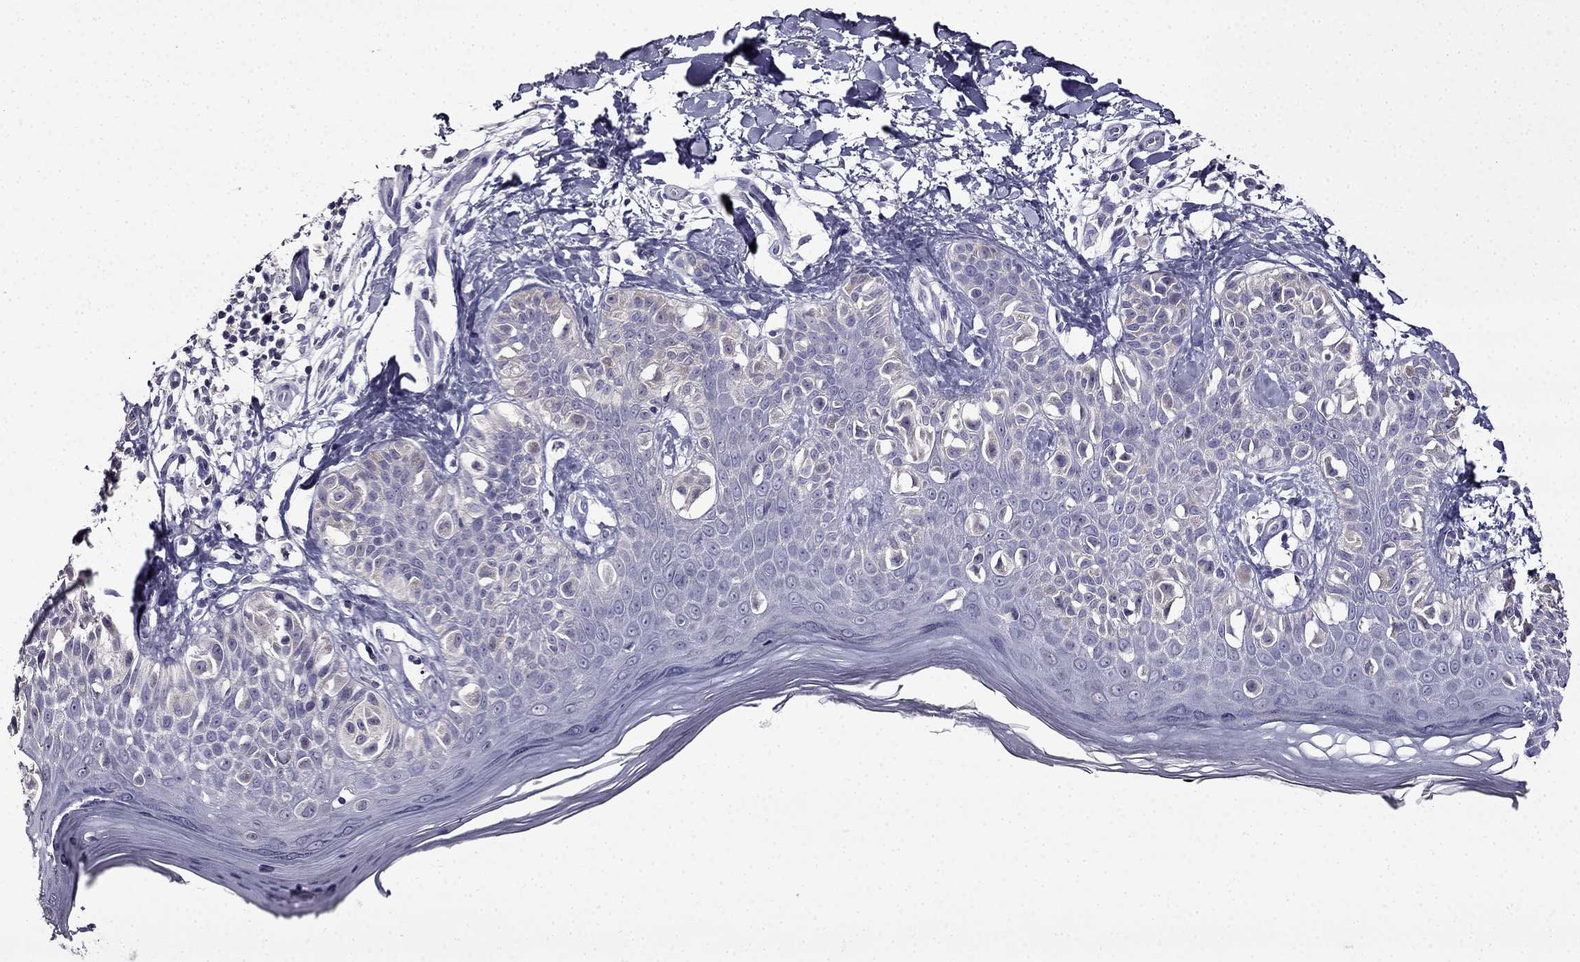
{"staining": {"intensity": "negative", "quantity": "none", "location": "none"}, "tissue": "melanoma", "cell_type": "Tumor cells", "image_type": "cancer", "snomed": [{"axis": "morphology", "description": "Malignant melanoma, NOS"}, {"axis": "topography", "description": "Skin"}], "caption": "High power microscopy image of an IHC photomicrograph of malignant melanoma, revealing no significant expression in tumor cells. (DAB (3,3'-diaminobenzidine) IHC with hematoxylin counter stain).", "gene": "TMEM266", "patient": {"sex": "female", "age": 73}}